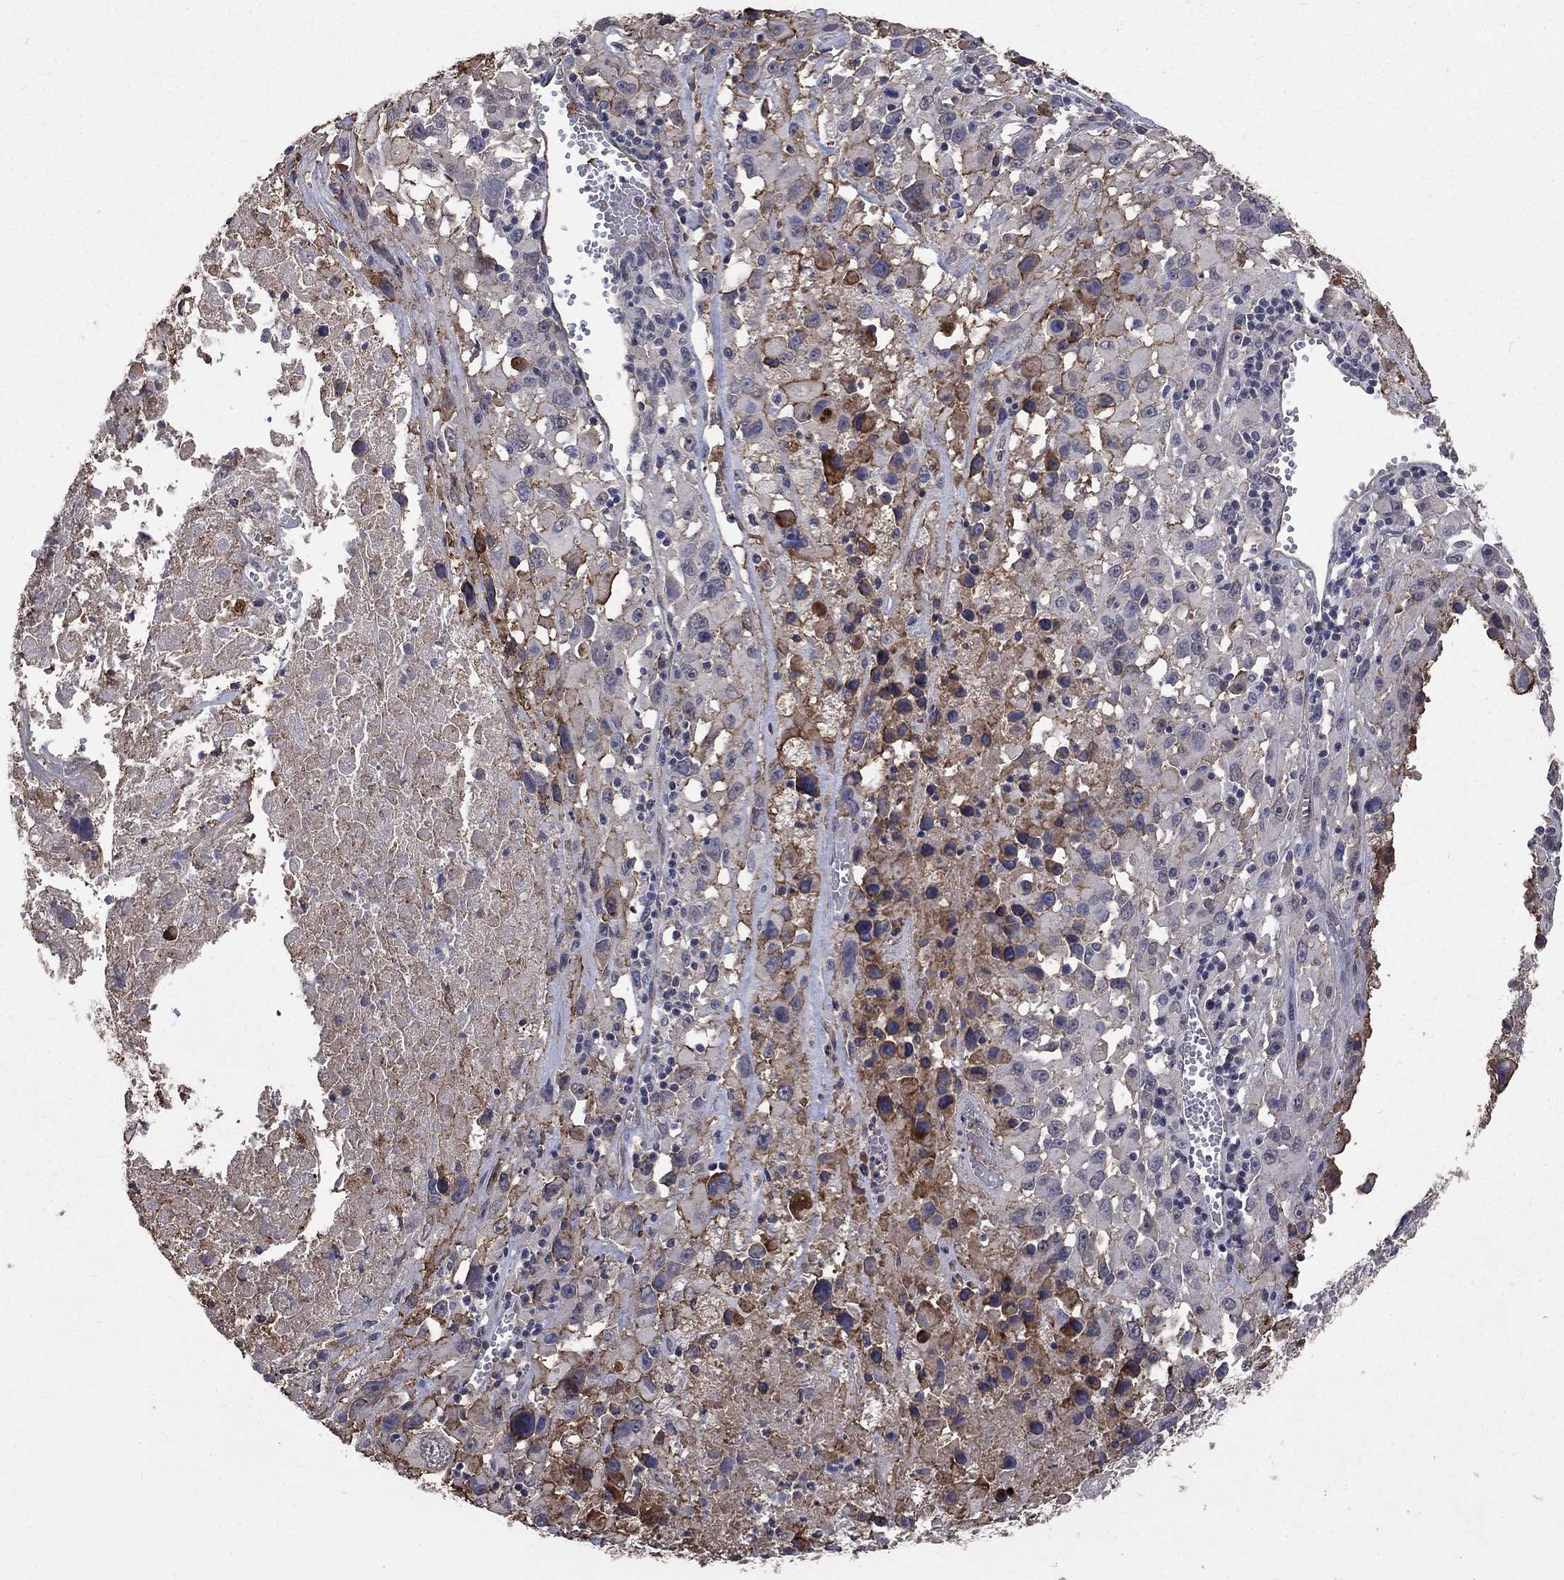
{"staining": {"intensity": "negative", "quantity": "none", "location": "none"}, "tissue": "melanoma", "cell_type": "Tumor cells", "image_type": "cancer", "snomed": [{"axis": "morphology", "description": "Malignant melanoma, Metastatic site"}, {"axis": "topography", "description": "Lymph node"}], "caption": "Immunohistochemistry (IHC) histopathology image of malignant melanoma (metastatic site) stained for a protein (brown), which shows no expression in tumor cells.", "gene": "CHST5", "patient": {"sex": "male", "age": 50}}